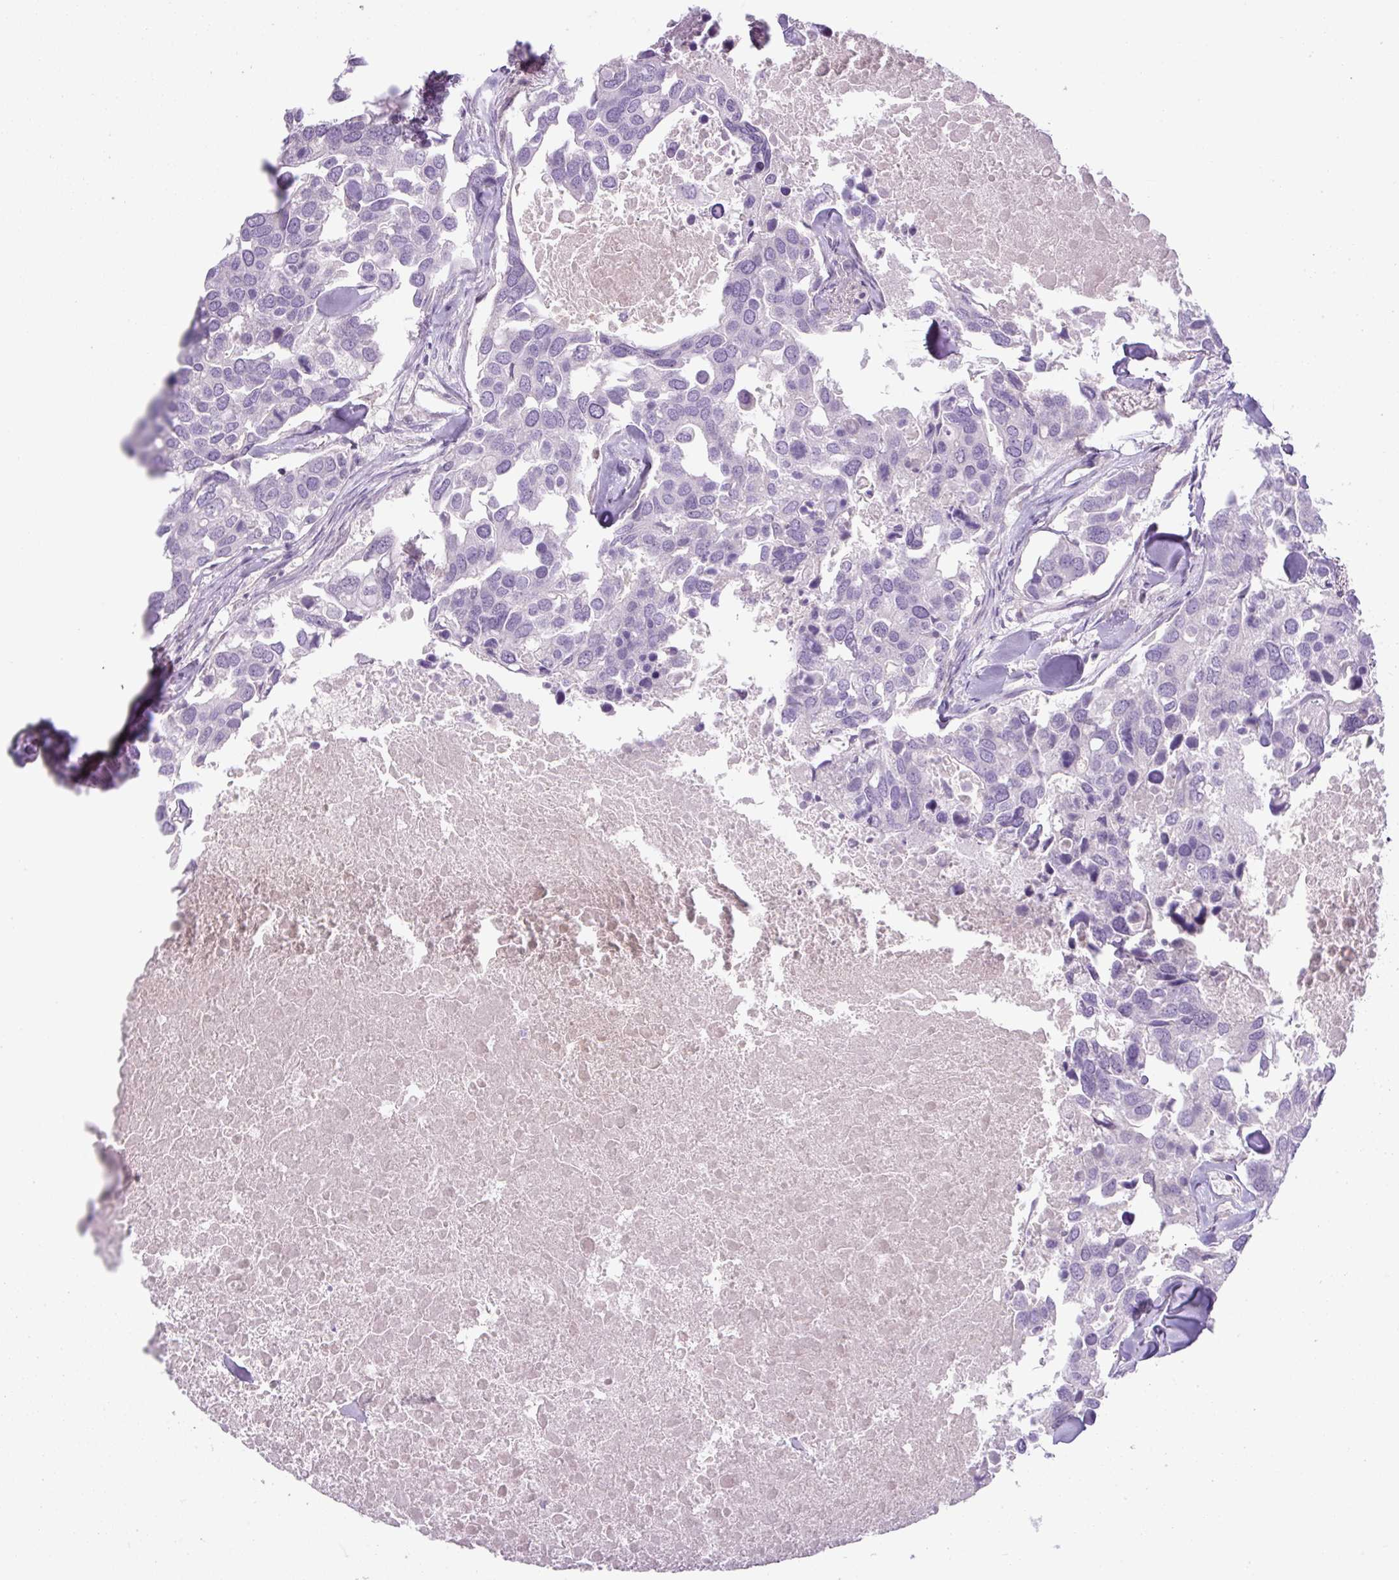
{"staining": {"intensity": "negative", "quantity": "none", "location": "none"}, "tissue": "breast cancer", "cell_type": "Tumor cells", "image_type": "cancer", "snomed": [{"axis": "morphology", "description": "Duct carcinoma"}, {"axis": "topography", "description": "Breast"}], "caption": "Protein analysis of infiltrating ductal carcinoma (breast) demonstrates no significant staining in tumor cells.", "gene": "UBL3", "patient": {"sex": "female", "age": 83}}